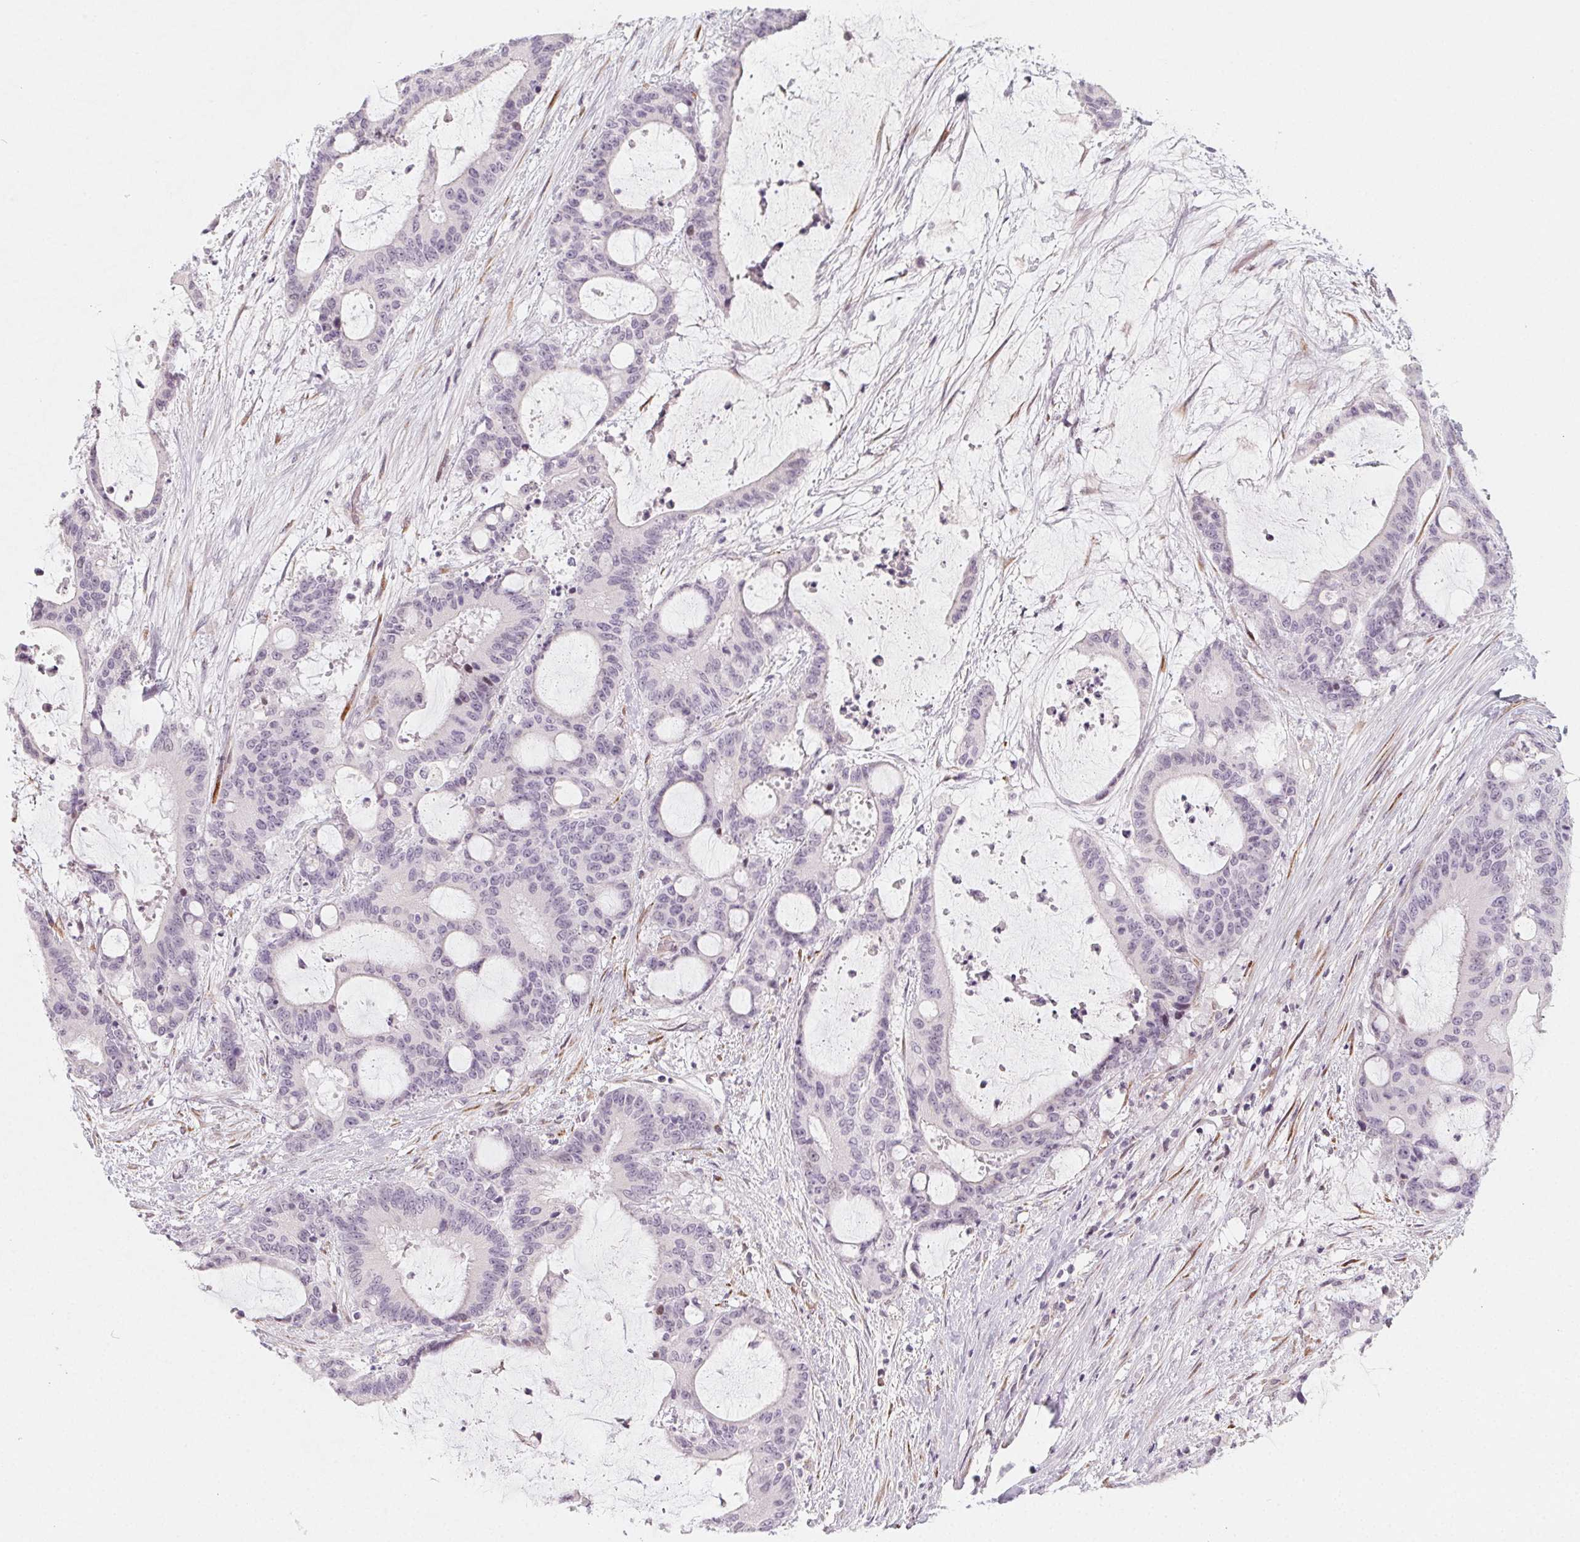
{"staining": {"intensity": "negative", "quantity": "none", "location": "none"}, "tissue": "liver cancer", "cell_type": "Tumor cells", "image_type": "cancer", "snomed": [{"axis": "morphology", "description": "Normal tissue, NOS"}, {"axis": "morphology", "description": "Cholangiocarcinoma"}, {"axis": "topography", "description": "Liver"}, {"axis": "topography", "description": "Peripheral nerve tissue"}], "caption": "The image displays no staining of tumor cells in liver cancer.", "gene": "CCDC96", "patient": {"sex": "female", "age": 73}}